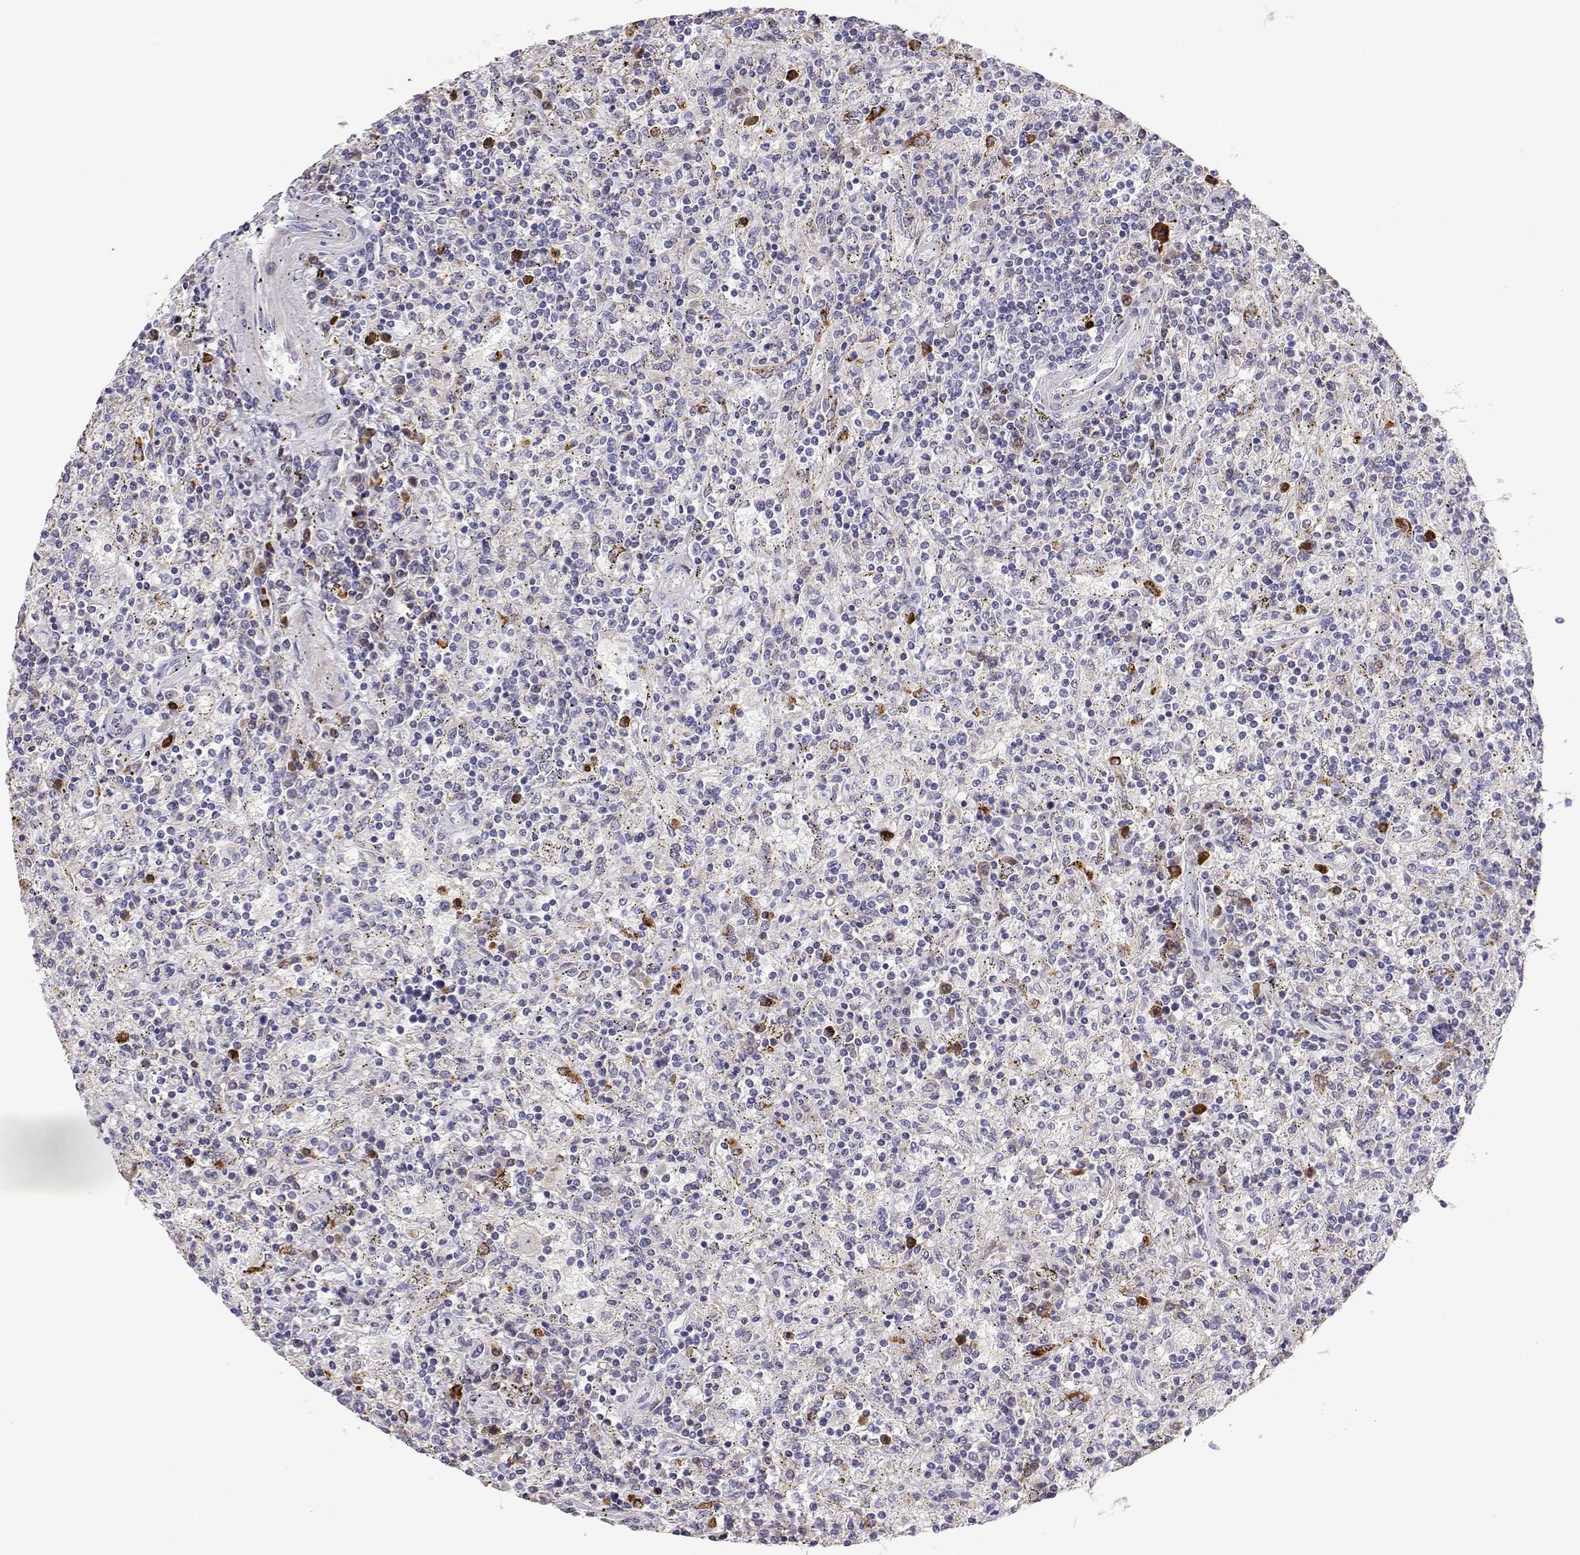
{"staining": {"intensity": "negative", "quantity": "none", "location": "none"}, "tissue": "lymphoma", "cell_type": "Tumor cells", "image_type": "cancer", "snomed": [{"axis": "morphology", "description": "Malignant lymphoma, non-Hodgkin's type, Low grade"}, {"axis": "topography", "description": "Spleen"}], "caption": "Human lymphoma stained for a protein using immunohistochemistry (IHC) displays no positivity in tumor cells.", "gene": "CDHR1", "patient": {"sex": "male", "age": 62}}